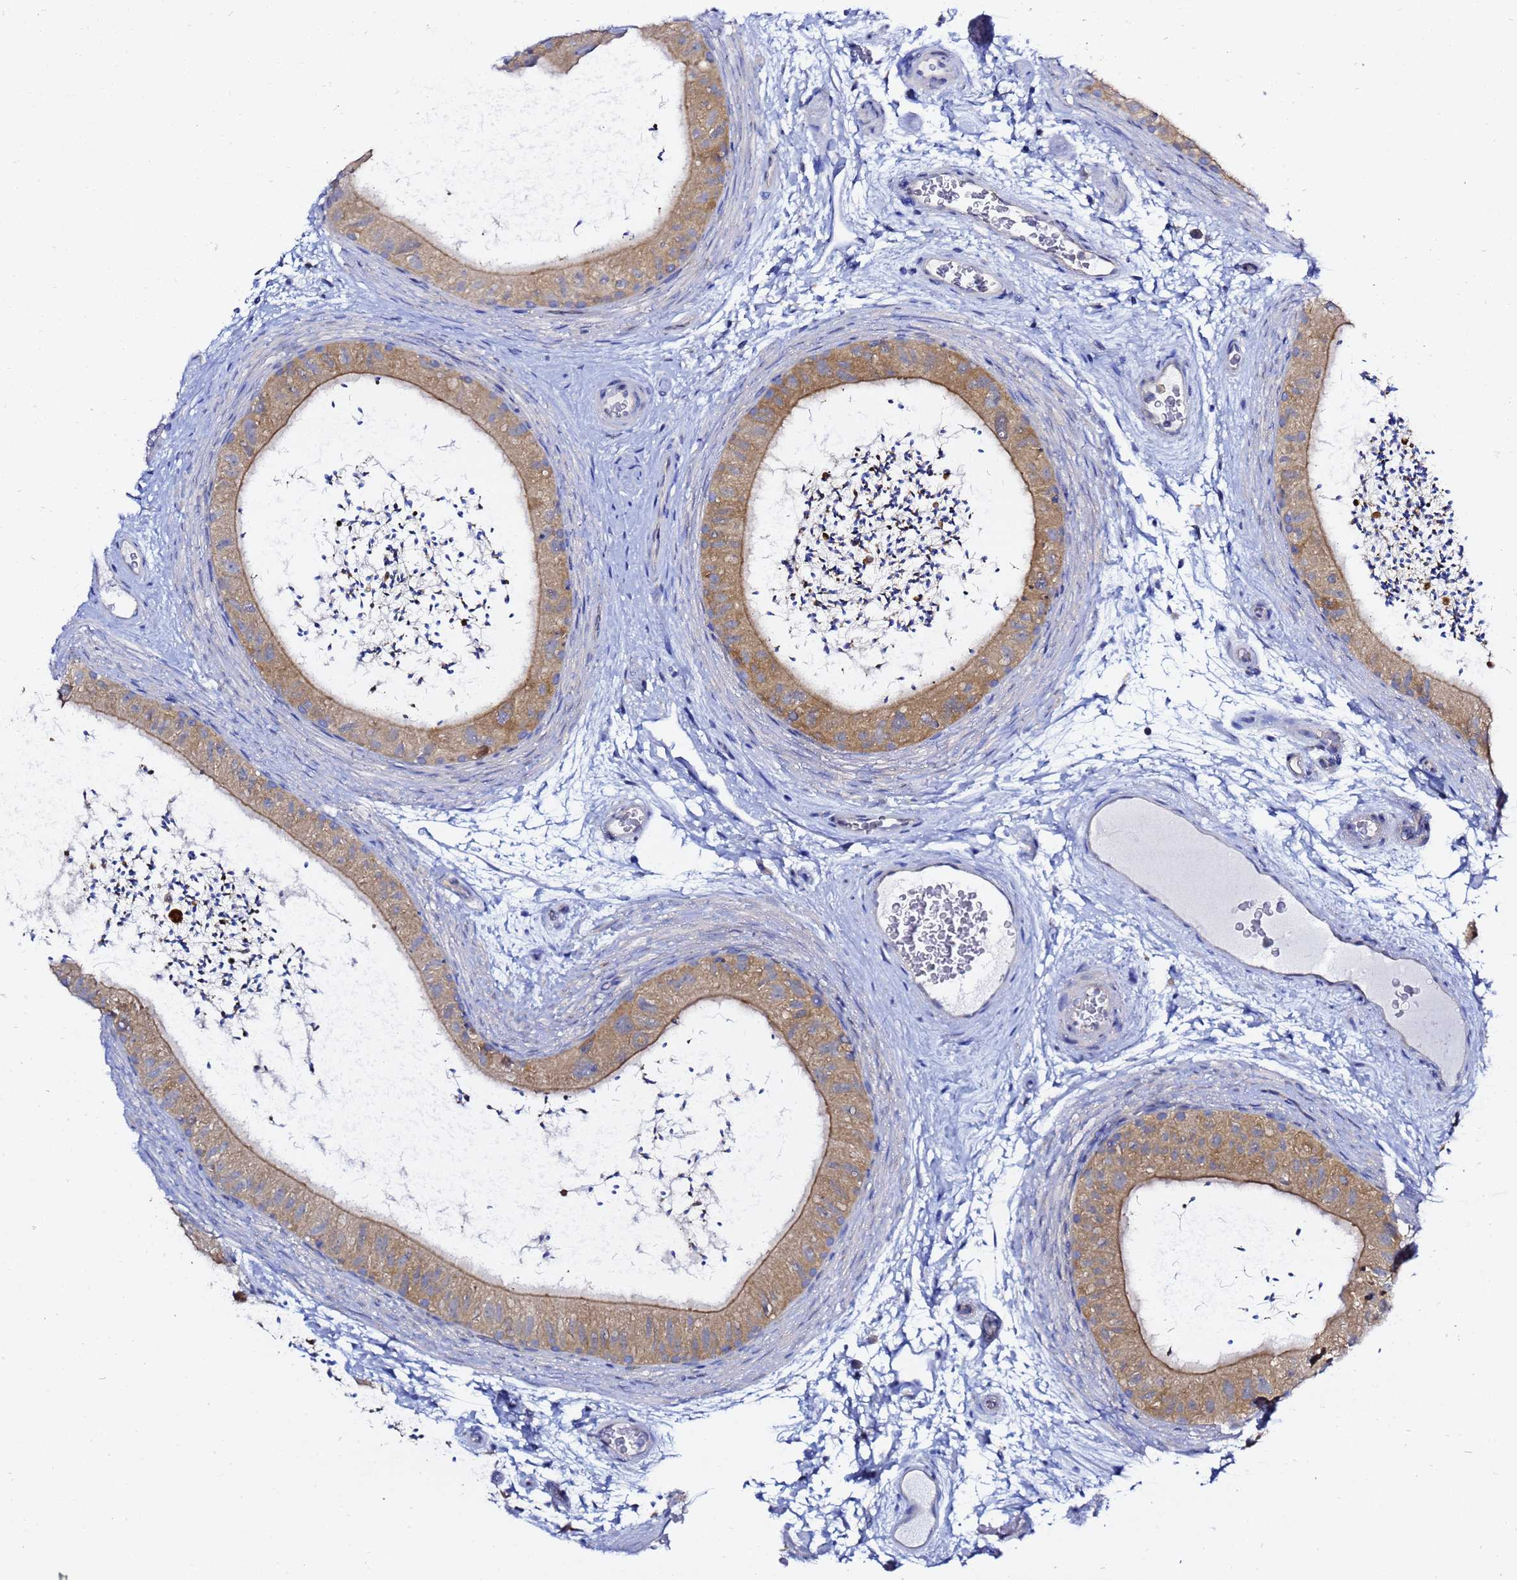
{"staining": {"intensity": "moderate", "quantity": "25%-75%", "location": "cytoplasmic/membranous"}, "tissue": "epididymis", "cell_type": "Glandular cells", "image_type": "normal", "snomed": [{"axis": "morphology", "description": "Normal tissue, NOS"}, {"axis": "topography", "description": "Epididymis"}], "caption": "Immunohistochemical staining of unremarkable human epididymis shows medium levels of moderate cytoplasmic/membranous positivity in approximately 25%-75% of glandular cells. (IHC, brightfield microscopy, high magnification).", "gene": "LENG1", "patient": {"sex": "male", "age": 50}}